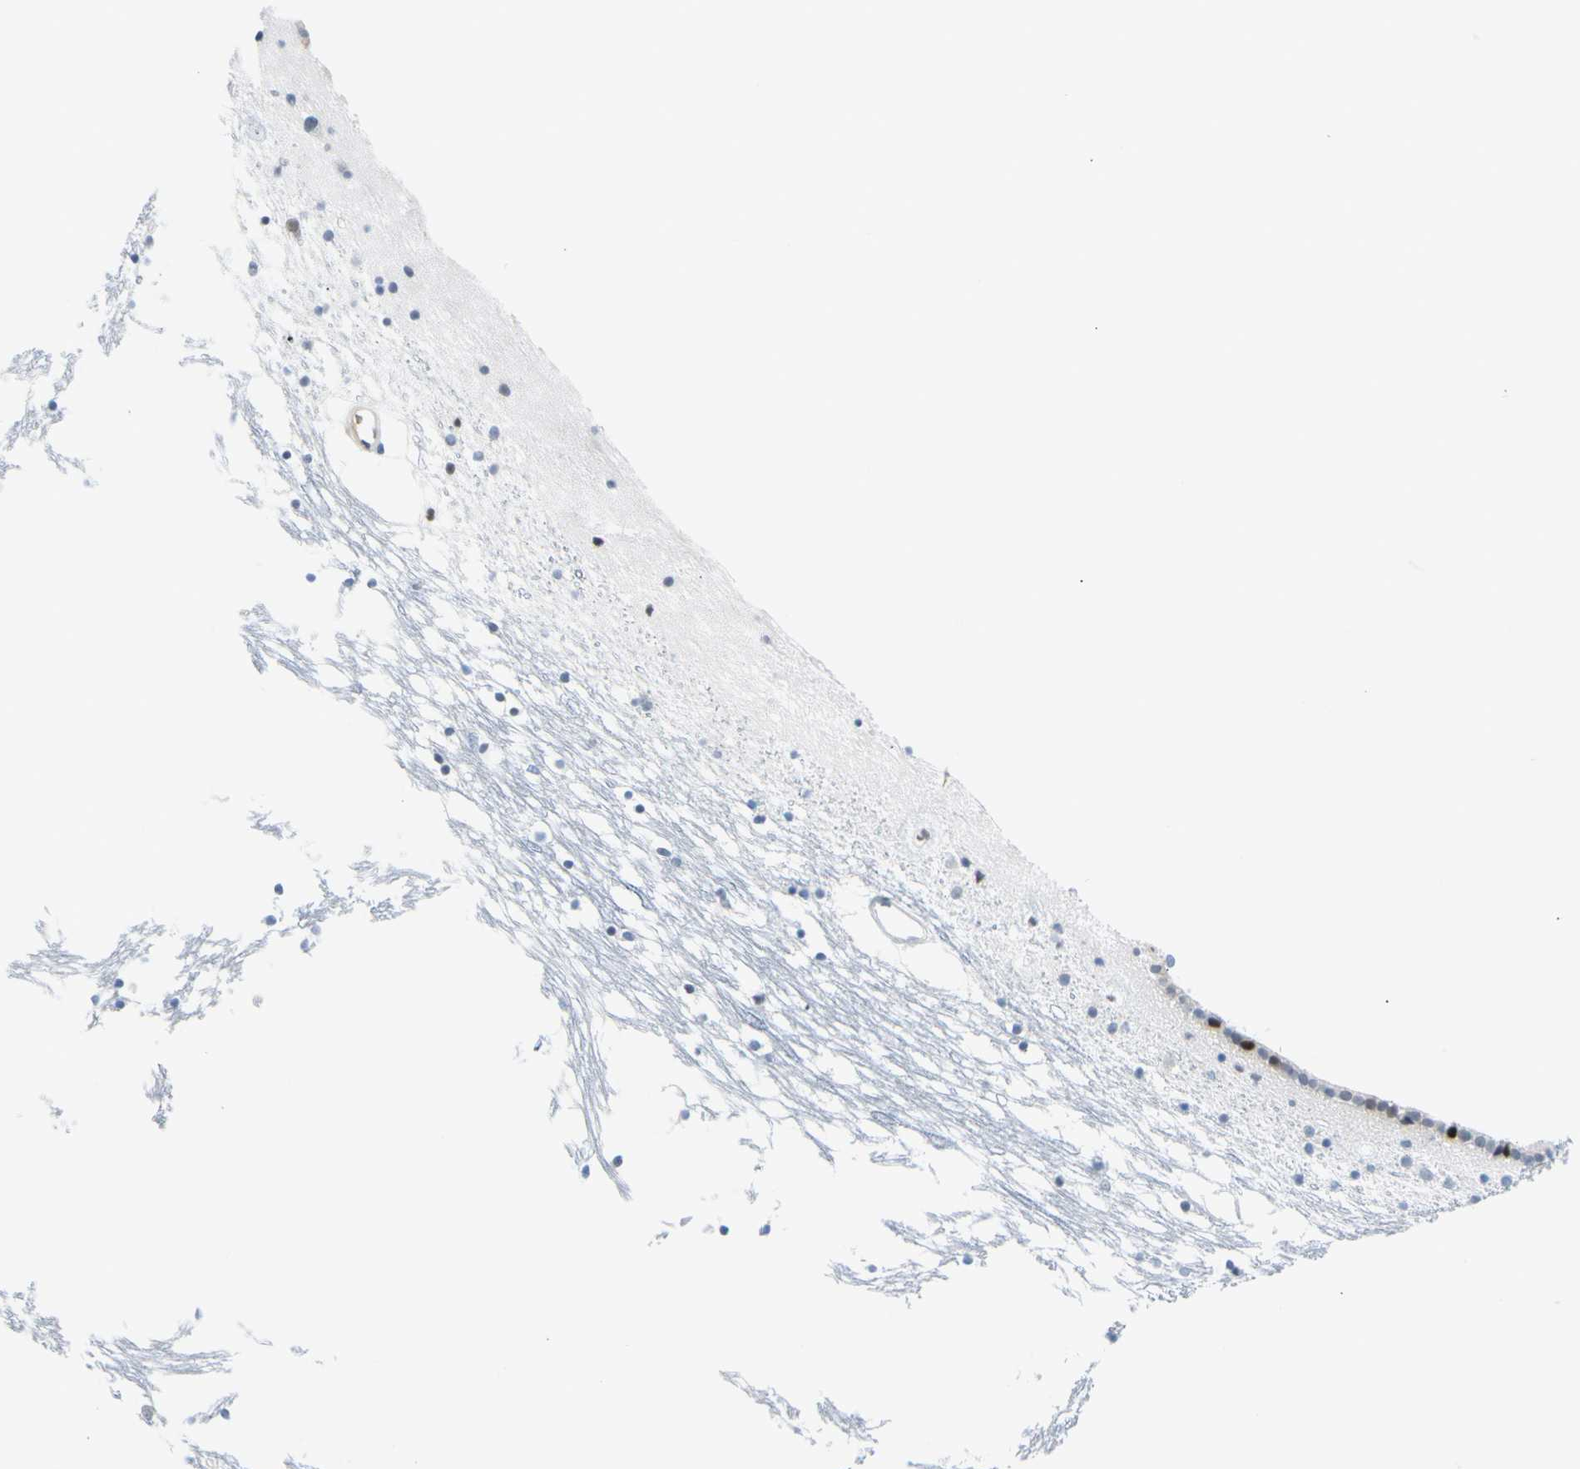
{"staining": {"intensity": "weak", "quantity": "25%-75%", "location": "nuclear"}, "tissue": "caudate", "cell_type": "Glial cells", "image_type": "normal", "snomed": [{"axis": "morphology", "description": "Normal tissue, NOS"}, {"axis": "topography", "description": "Lateral ventricle wall"}], "caption": "This is a histology image of IHC staining of benign caudate, which shows weak positivity in the nuclear of glial cells.", "gene": "FOXO3", "patient": {"sex": "male", "age": 45}}